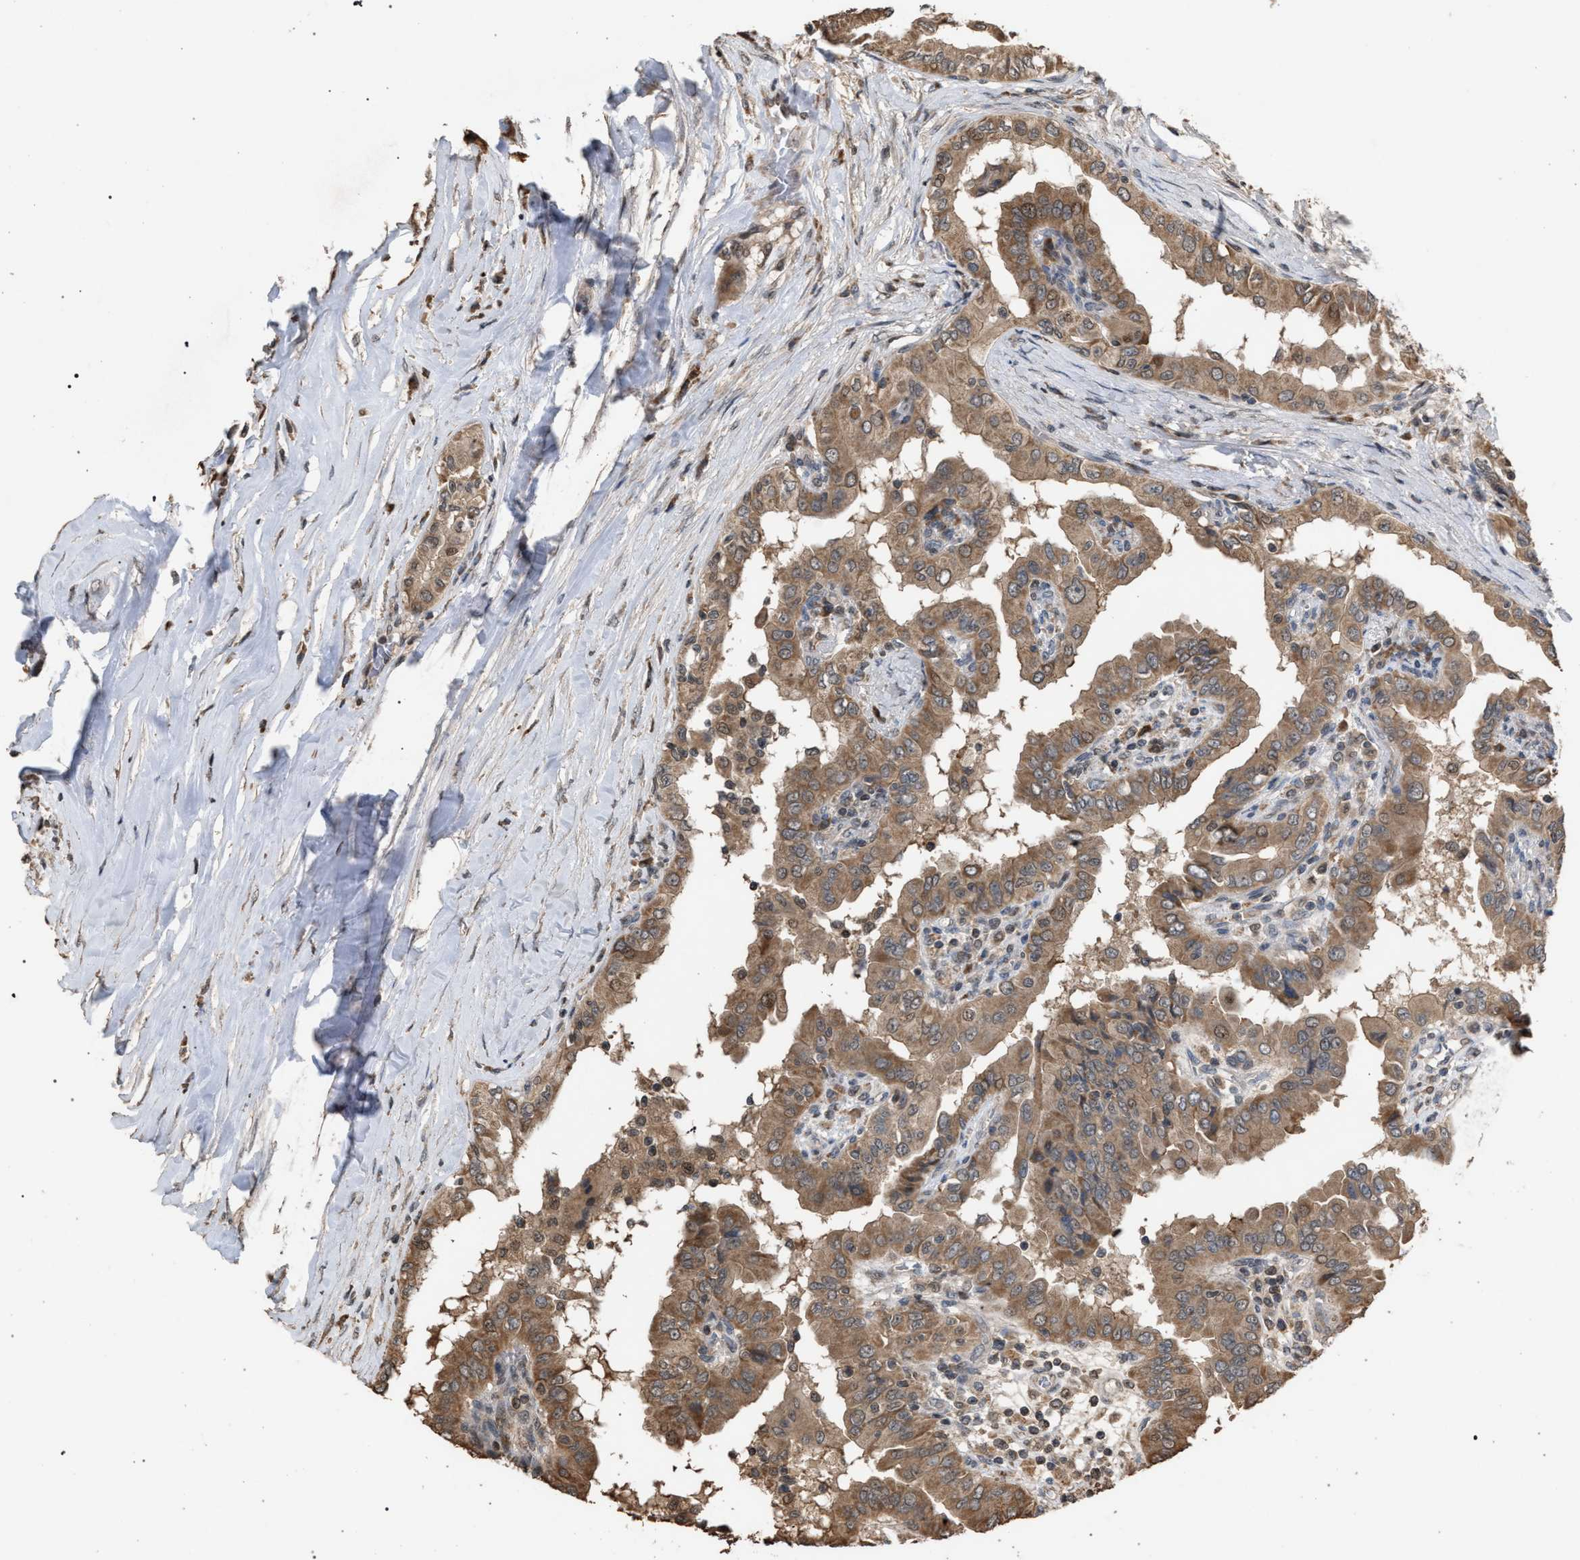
{"staining": {"intensity": "moderate", "quantity": ">75%", "location": "cytoplasmic/membranous"}, "tissue": "thyroid cancer", "cell_type": "Tumor cells", "image_type": "cancer", "snomed": [{"axis": "morphology", "description": "Papillary adenocarcinoma, NOS"}, {"axis": "topography", "description": "Thyroid gland"}], "caption": "Moderate cytoplasmic/membranous protein expression is seen in approximately >75% of tumor cells in thyroid cancer.", "gene": "NAA35", "patient": {"sex": "male", "age": 33}}